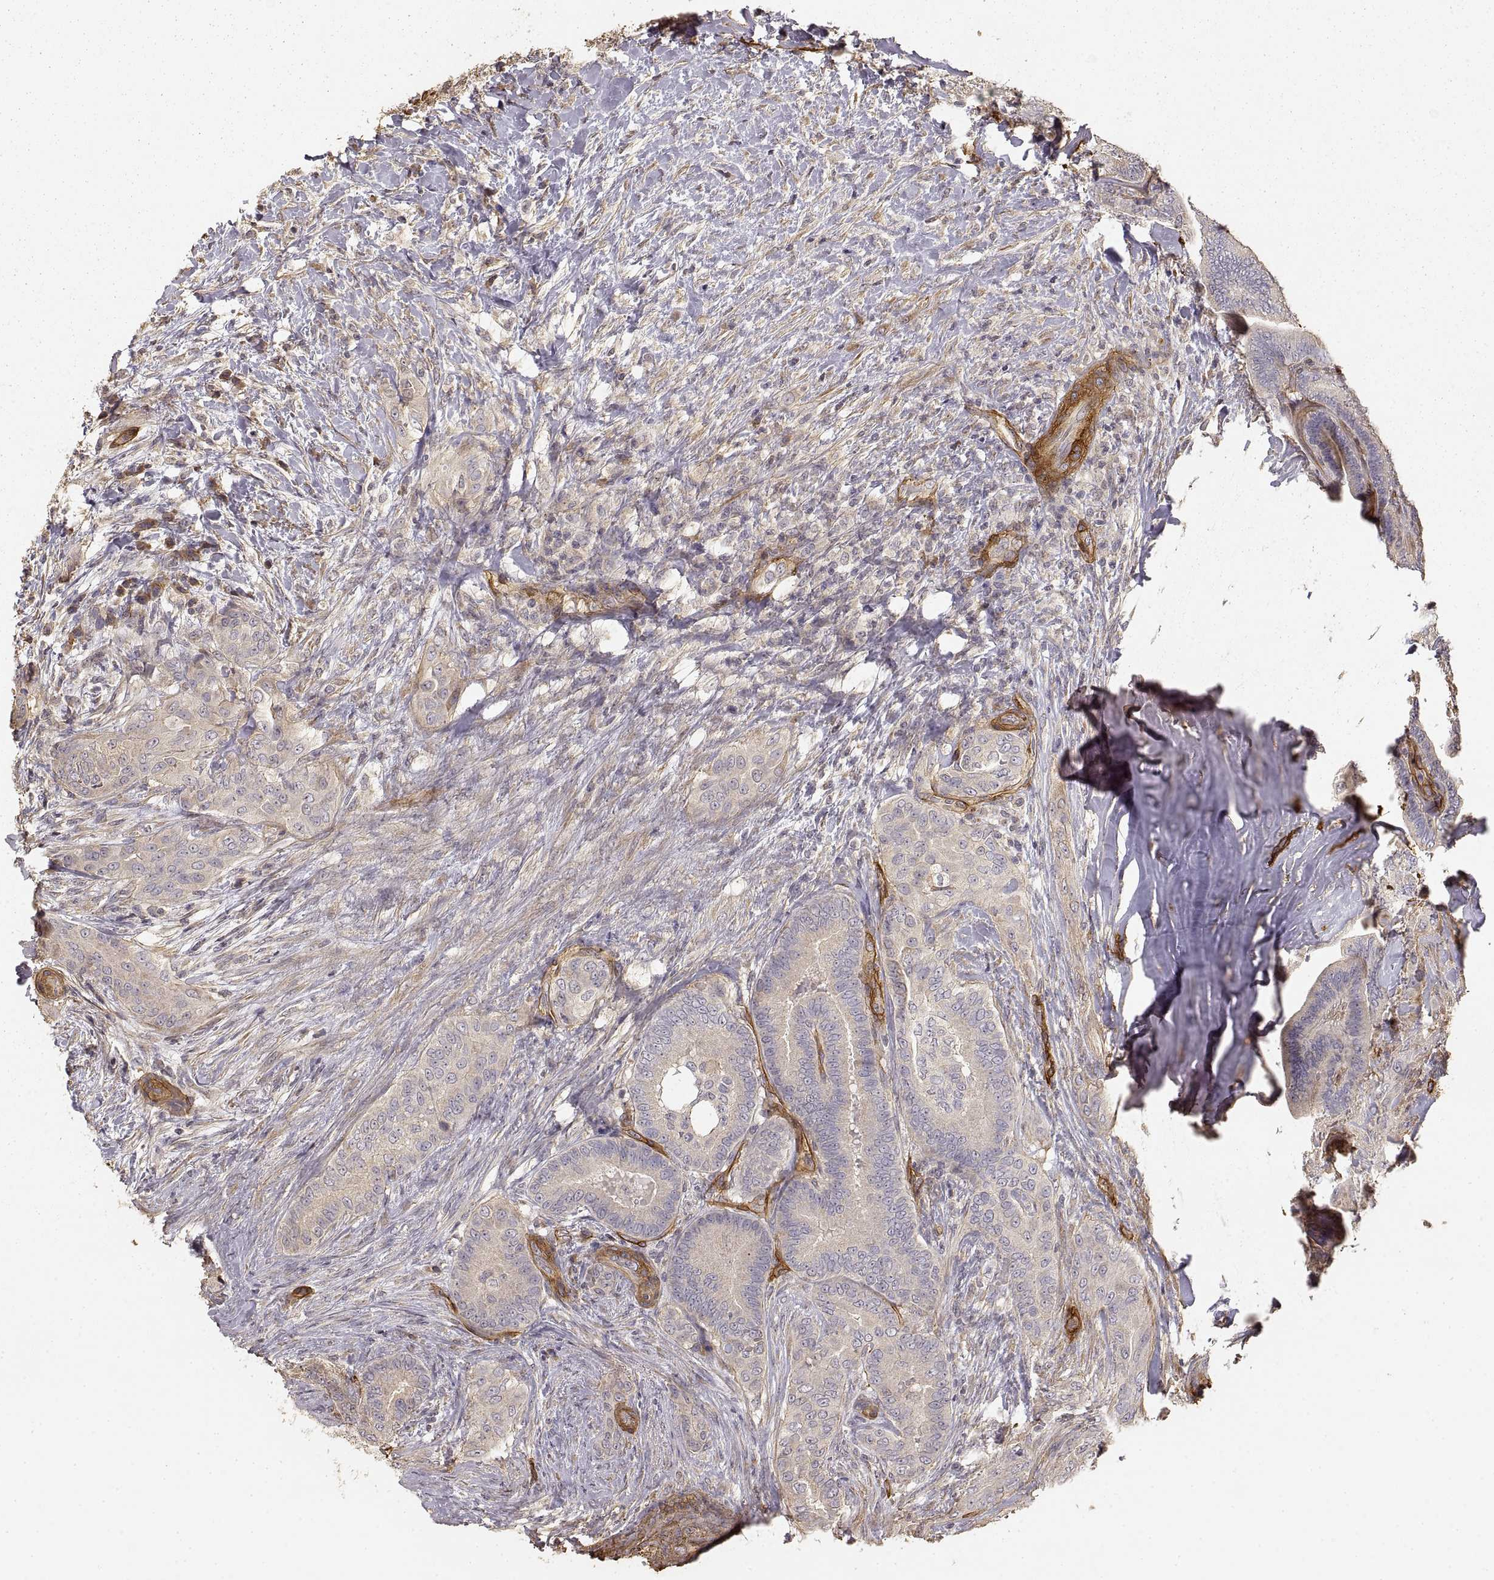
{"staining": {"intensity": "negative", "quantity": "none", "location": "none"}, "tissue": "thyroid cancer", "cell_type": "Tumor cells", "image_type": "cancer", "snomed": [{"axis": "morphology", "description": "Papillary adenocarcinoma, NOS"}, {"axis": "topography", "description": "Thyroid gland"}], "caption": "A high-resolution micrograph shows IHC staining of thyroid cancer, which shows no significant expression in tumor cells. (Immunohistochemistry (ihc), brightfield microscopy, high magnification).", "gene": "LAMA4", "patient": {"sex": "male", "age": 61}}